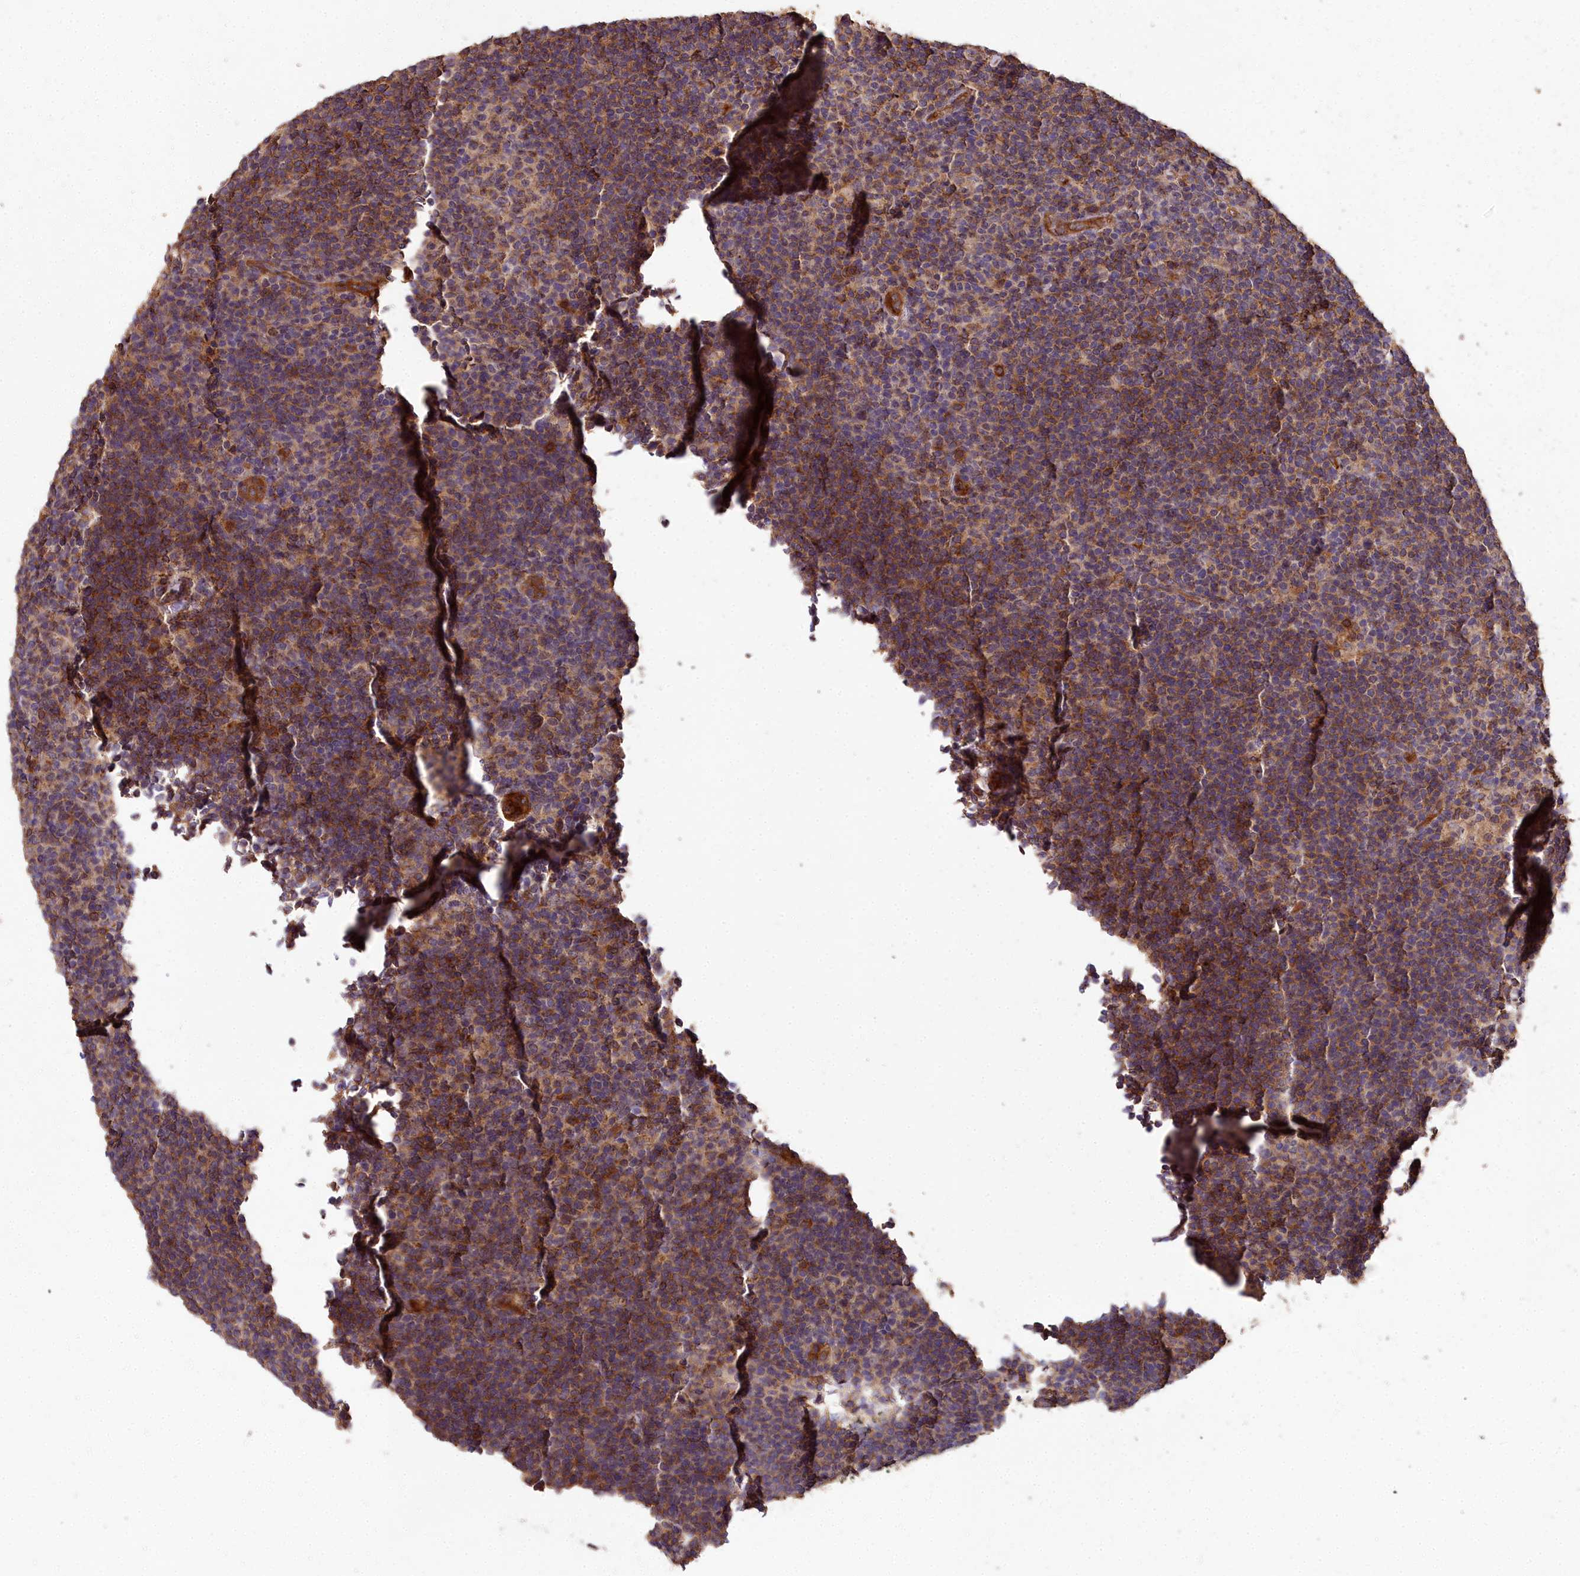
{"staining": {"intensity": "weak", "quantity": ">75%", "location": "cytoplasmic/membranous"}, "tissue": "lymphoma", "cell_type": "Tumor cells", "image_type": "cancer", "snomed": [{"axis": "morphology", "description": "Hodgkin's disease, NOS"}, {"axis": "topography", "description": "Lymph node"}], "caption": "Immunohistochemistry of human lymphoma displays low levels of weak cytoplasmic/membranous staining in approximately >75% of tumor cells.", "gene": "CEMIP2", "patient": {"sex": "female", "age": 57}}